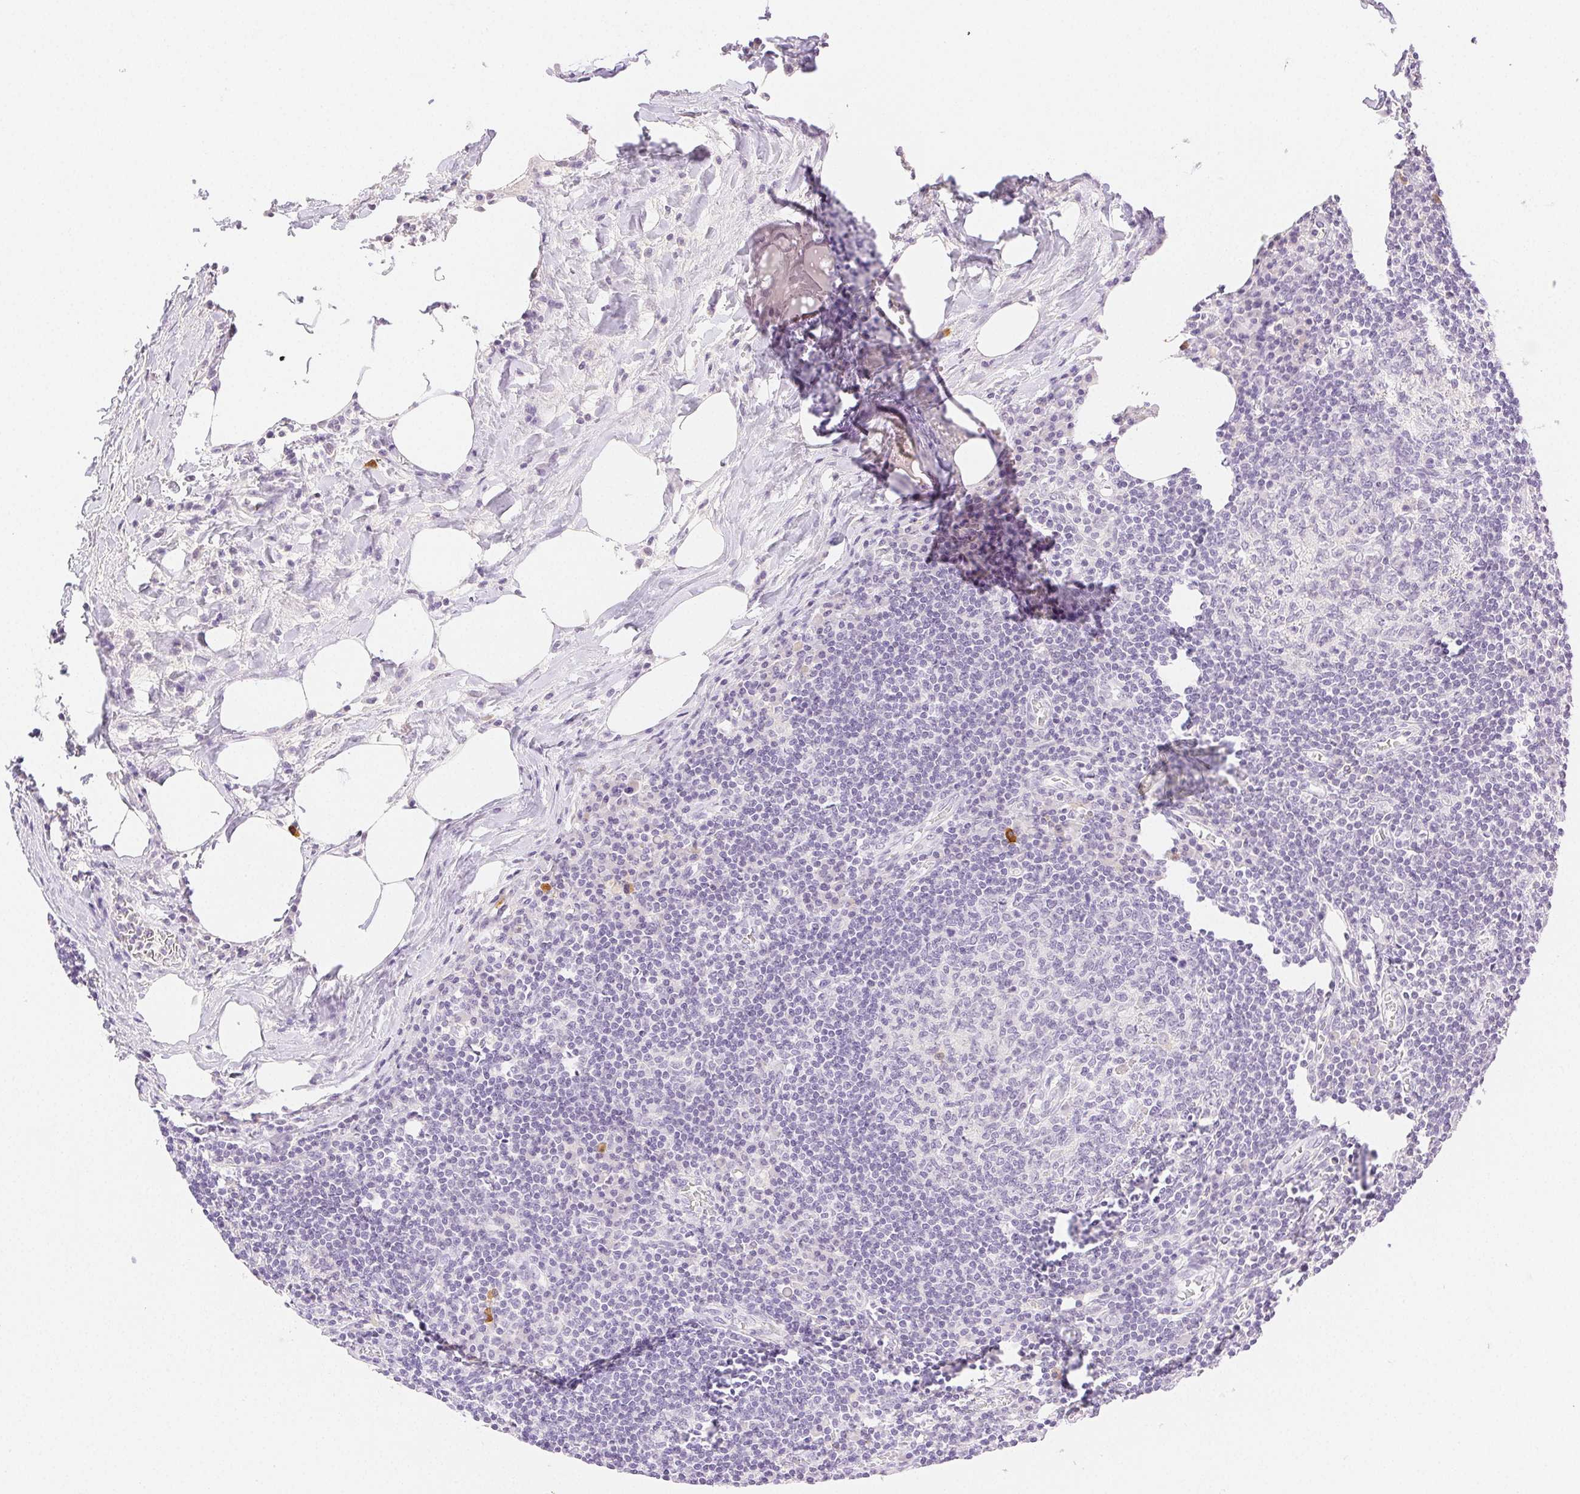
{"staining": {"intensity": "negative", "quantity": "none", "location": "none"}, "tissue": "lymph node", "cell_type": "Germinal center cells", "image_type": "normal", "snomed": [{"axis": "morphology", "description": "Normal tissue, NOS"}, {"axis": "topography", "description": "Lymph node"}], "caption": "A histopathology image of lymph node stained for a protein displays no brown staining in germinal center cells. The staining is performed using DAB (3,3'-diaminobenzidine) brown chromogen with nuclei counter-stained in using hematoxylin.", "gene": "SPACA4", "patient": {"sex": "male", "age": 67}}